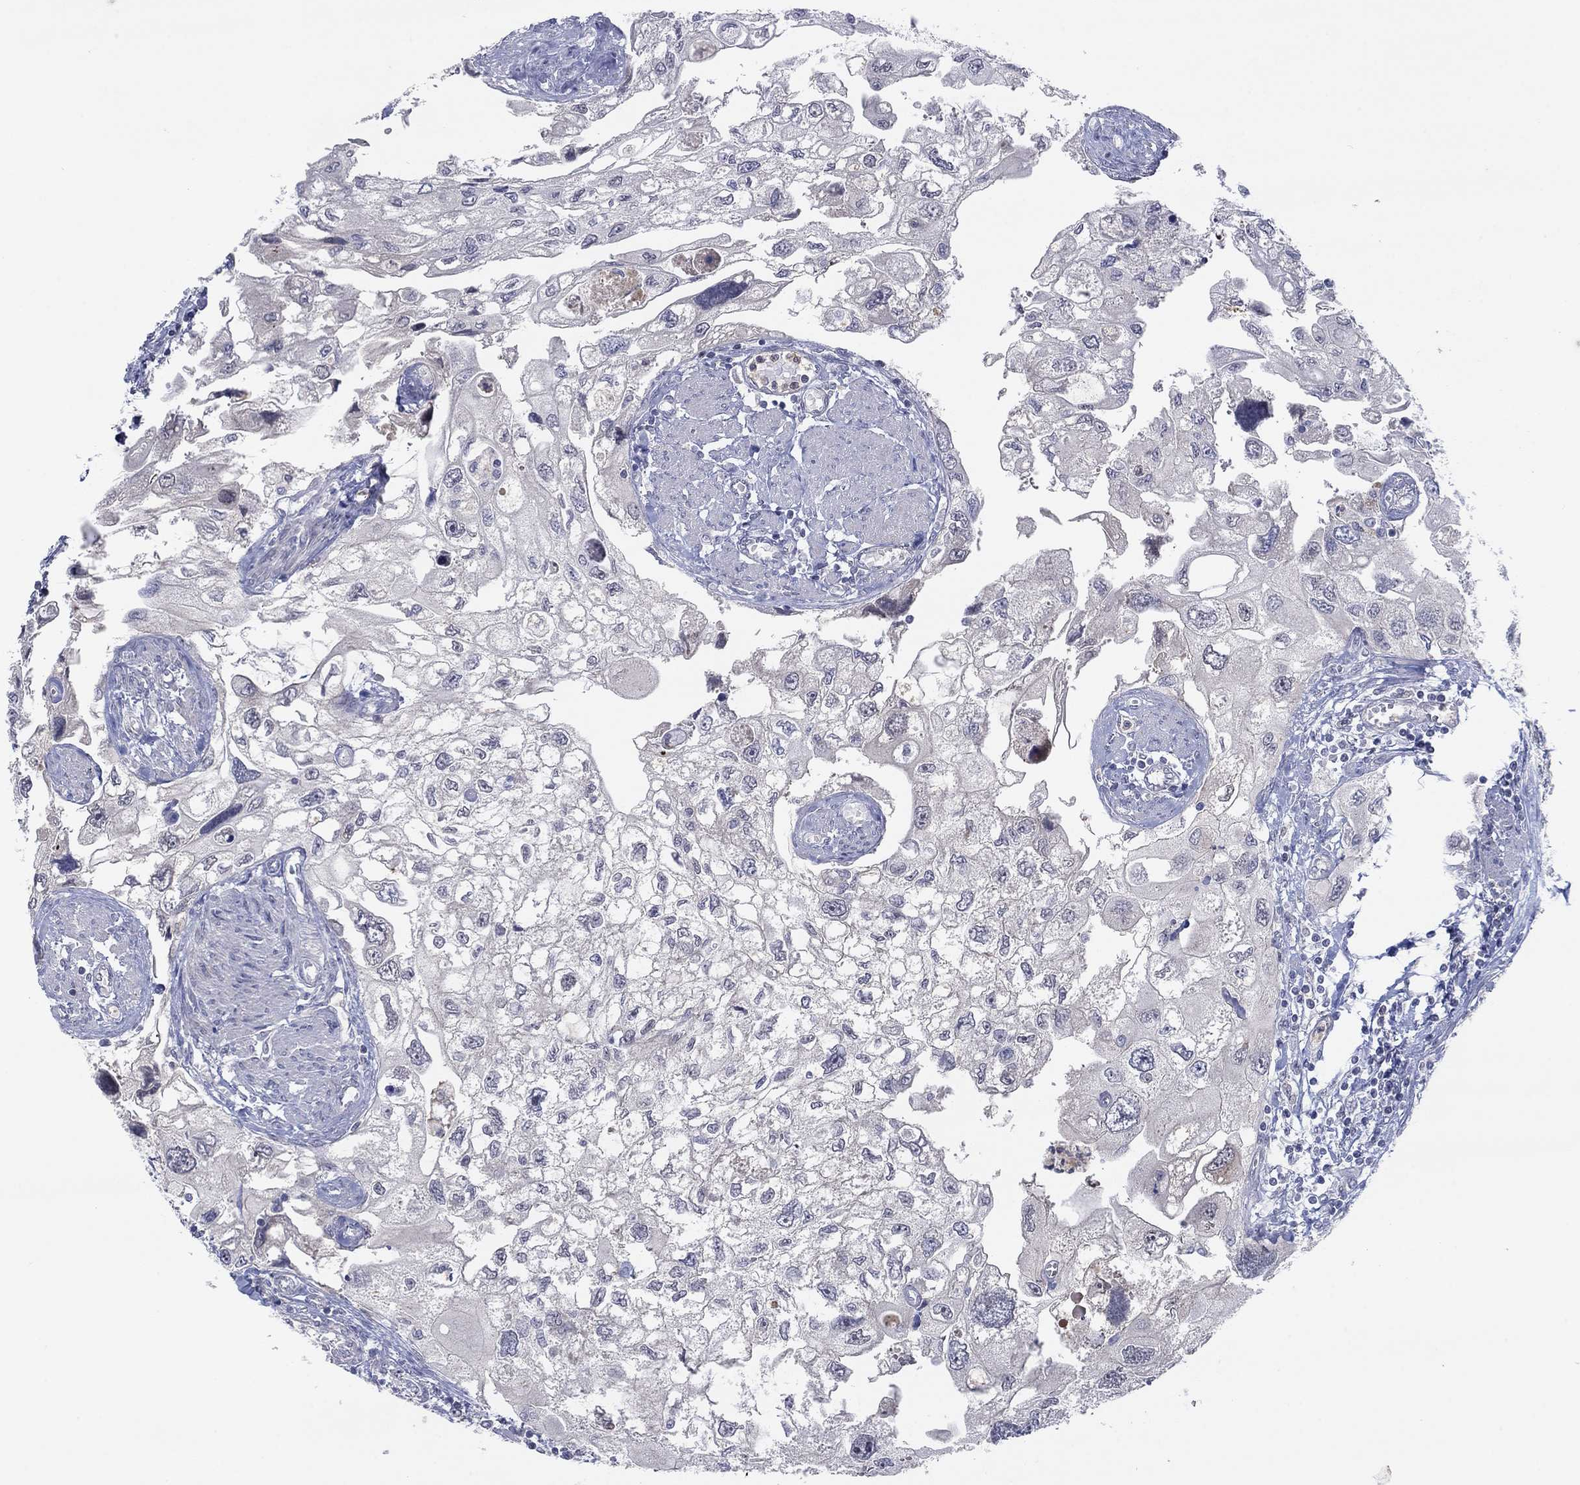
{"staining": {"intensity": "negative", "quantity": "none", "location": "none"}, "tissue": "urothelial cancer", "cell_type": "Tumor cells", "image_type": "cancer", "snomed": [{"axis": "morphology", "description": "Urothelial carcinoma, High grade"}, {"axis": "topography", "description": "Urinary bladder"}], "caption": "A photomicrograph of human high-grade urothelial carcinoma is negative for staining in tumor cells.", "gene": "AMN1", "patient": {"sex": "male", "age": 59}}